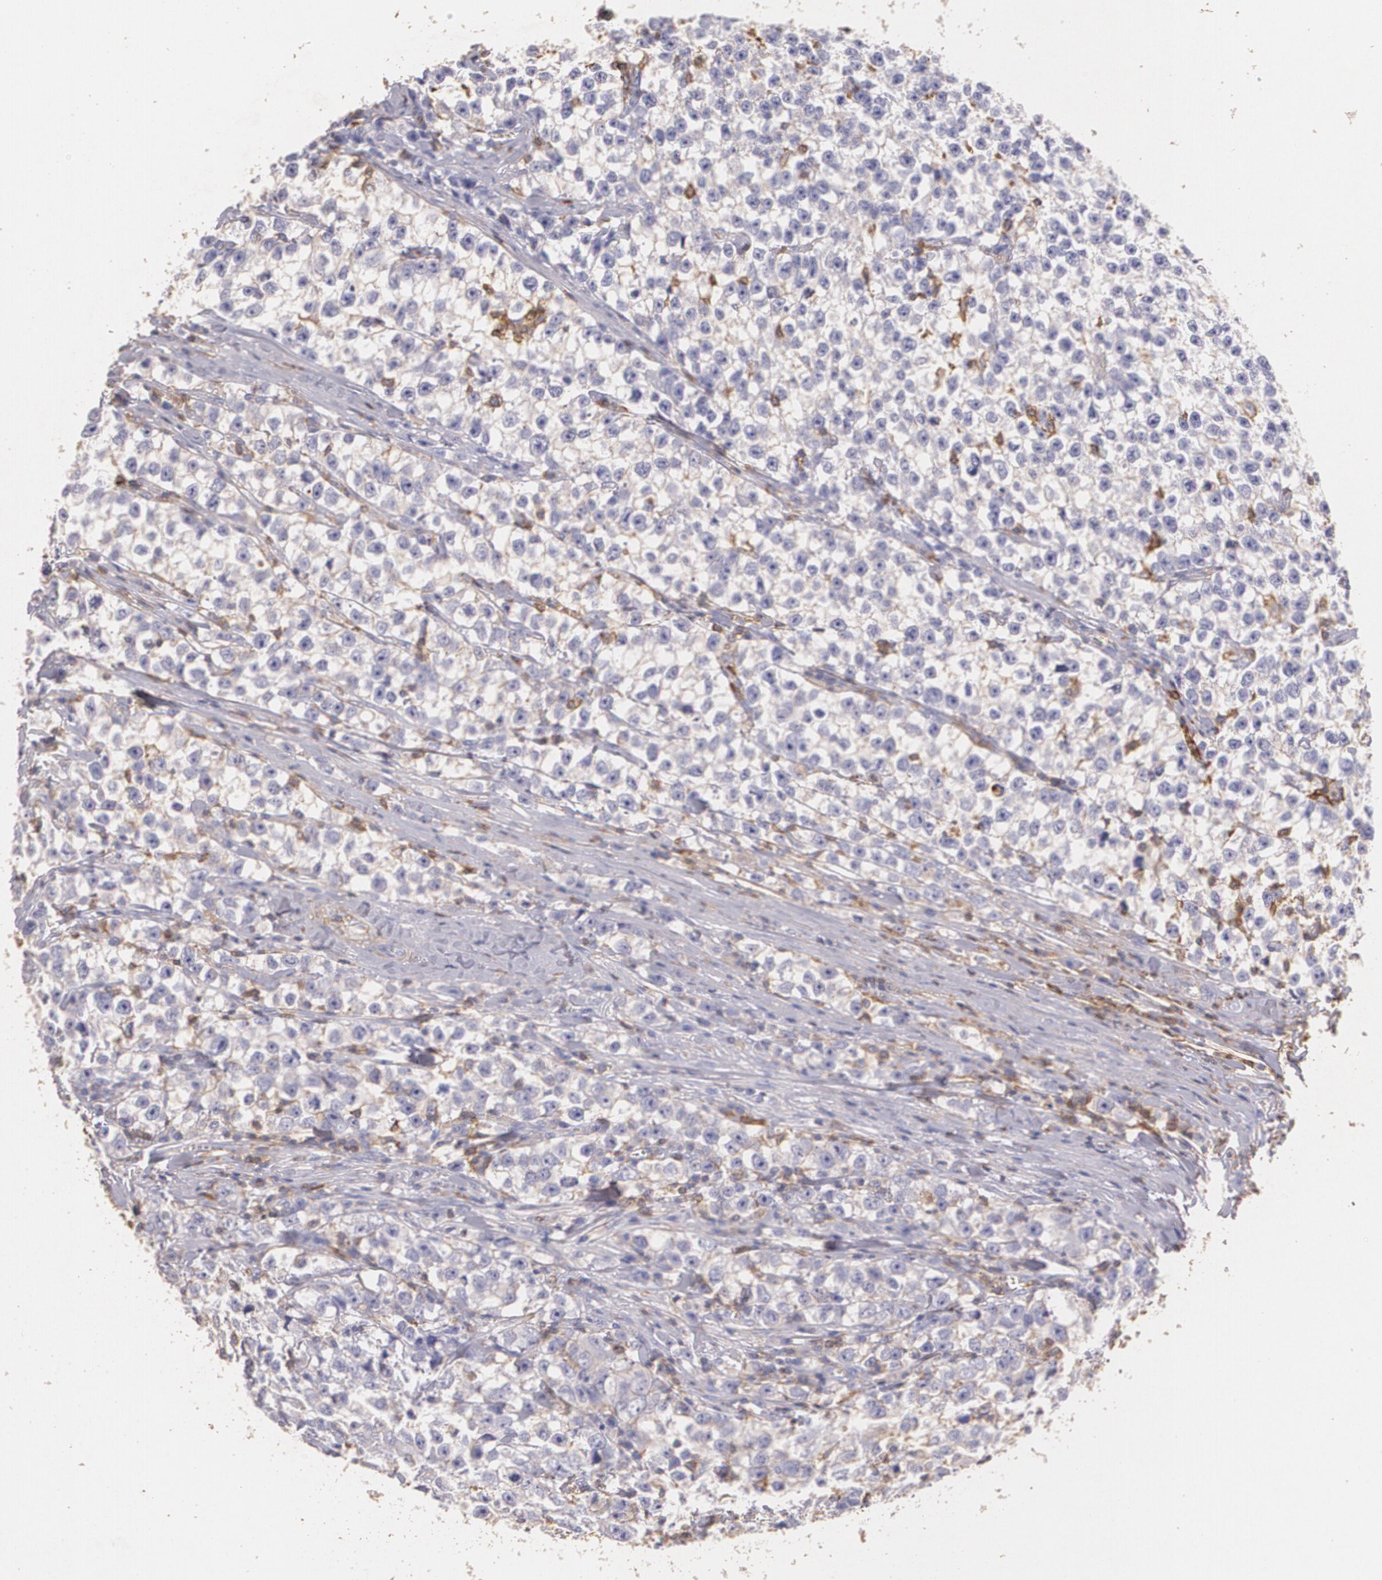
{"staining": {"intensity": "negative", "quantity": "none", "location": "none"}, "tissue": "testis cancer", "cell_type": "Tumor cells", "image_type": "cancer", "snomed": [{"axis": "morphology", "description": "Seminoma, NOS"}, {"axis": "morphology", "description": "Carcinoma, Embryonal, NOS"}, {"axis": "topography", "description": "Testis"}], "caption": "There is no significant expression in tumor cells of testis seminoma.", "gene": "TGFBR1", "patient": {"sex": "male", "age": 30}}